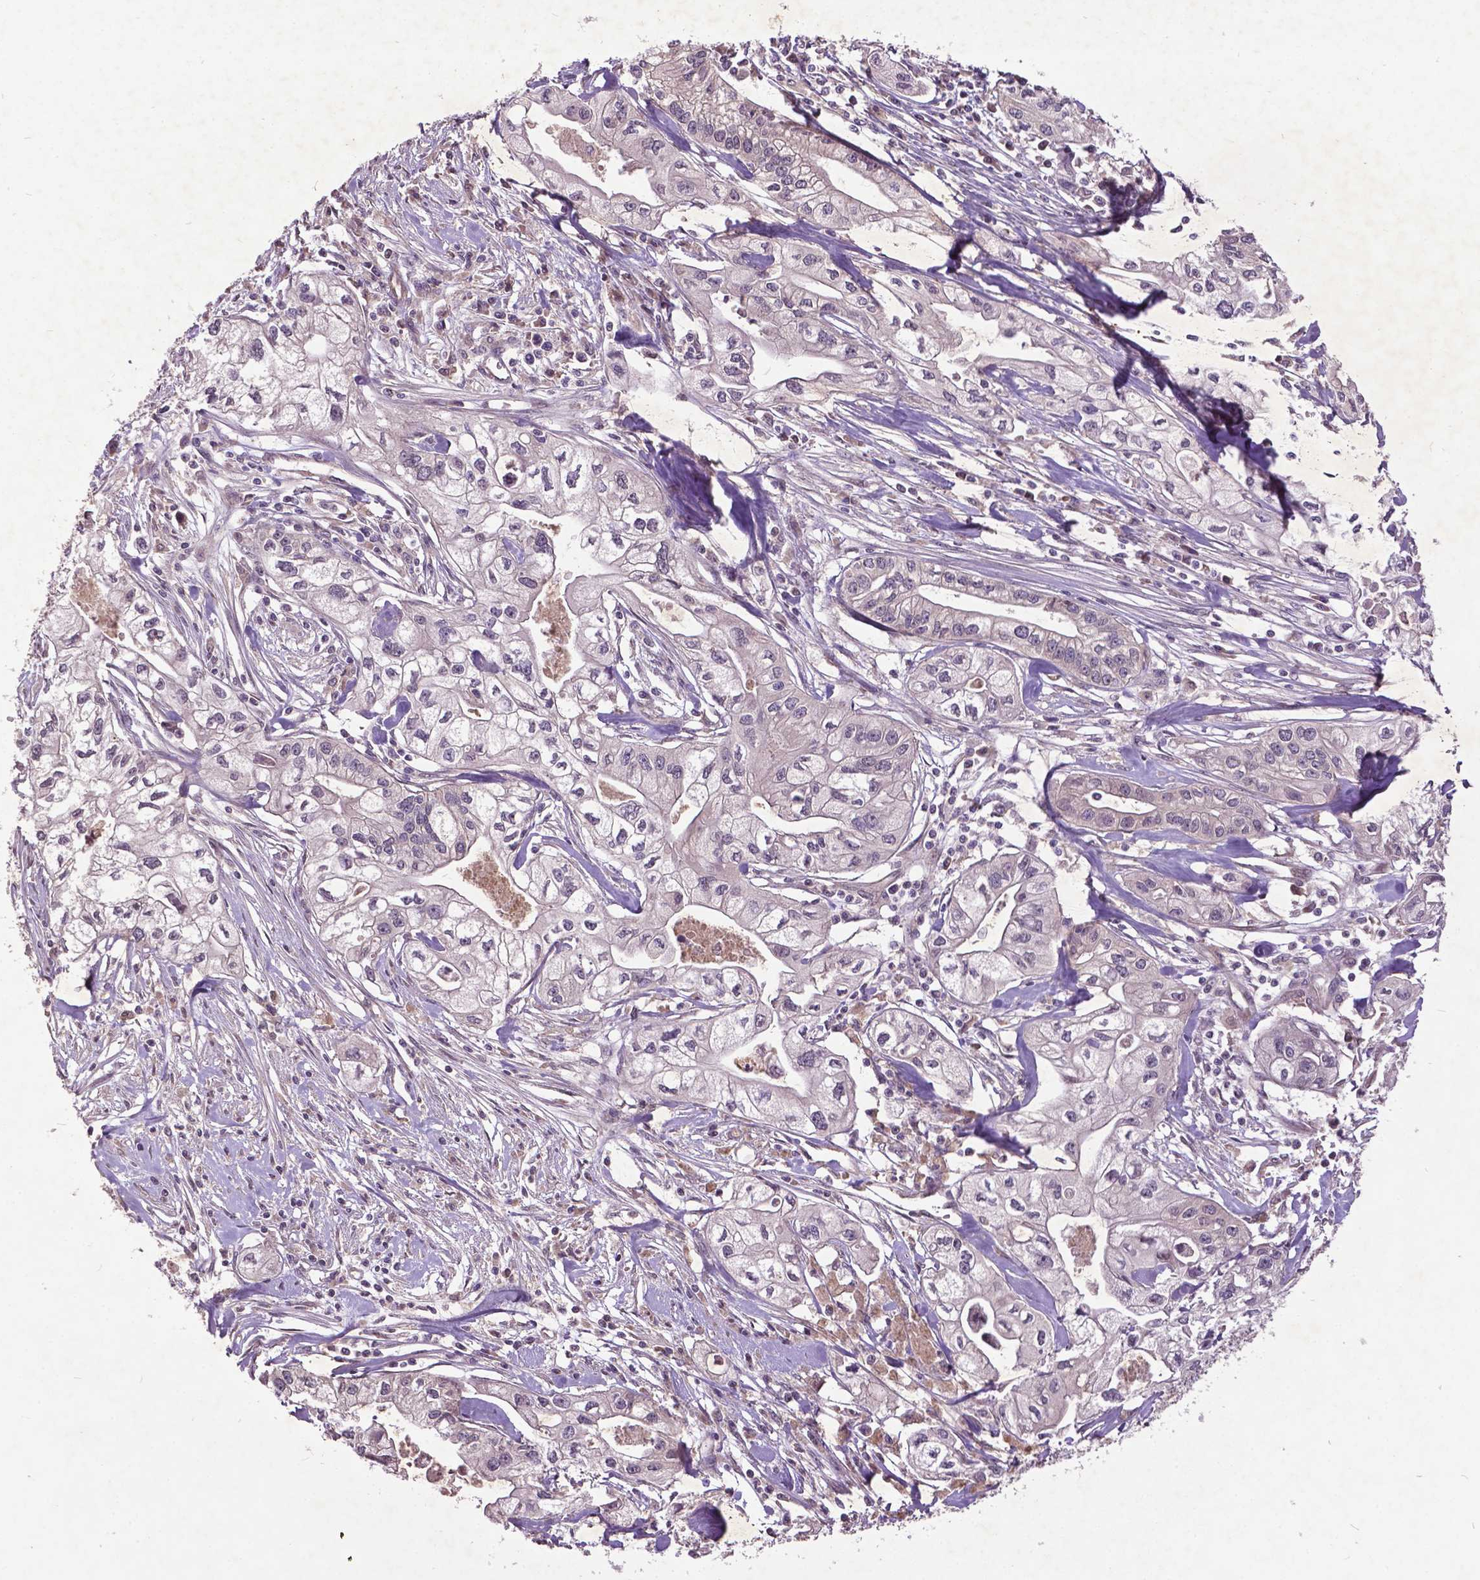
{"staining": {"intensity": "negative", "quantity": "none", "location": "none"}, "tissue": "pancreatic cancer", "cell_type": "Tumor cells", "image_type": "cancer", "snomed": [{"axis": "morphology", "description": "Adenocarcinoma, NOS"}, {"axis": "topography", "description": "Pancreas"}], "caption": "DAB (3,3'-diaminobenzidine) immunohistochemical staining of human pancreatic cancer demonstrates no significant positivity in tumor cells.", "gene": "AP1S3", "patient": {"sex": "male", "age": 70}}